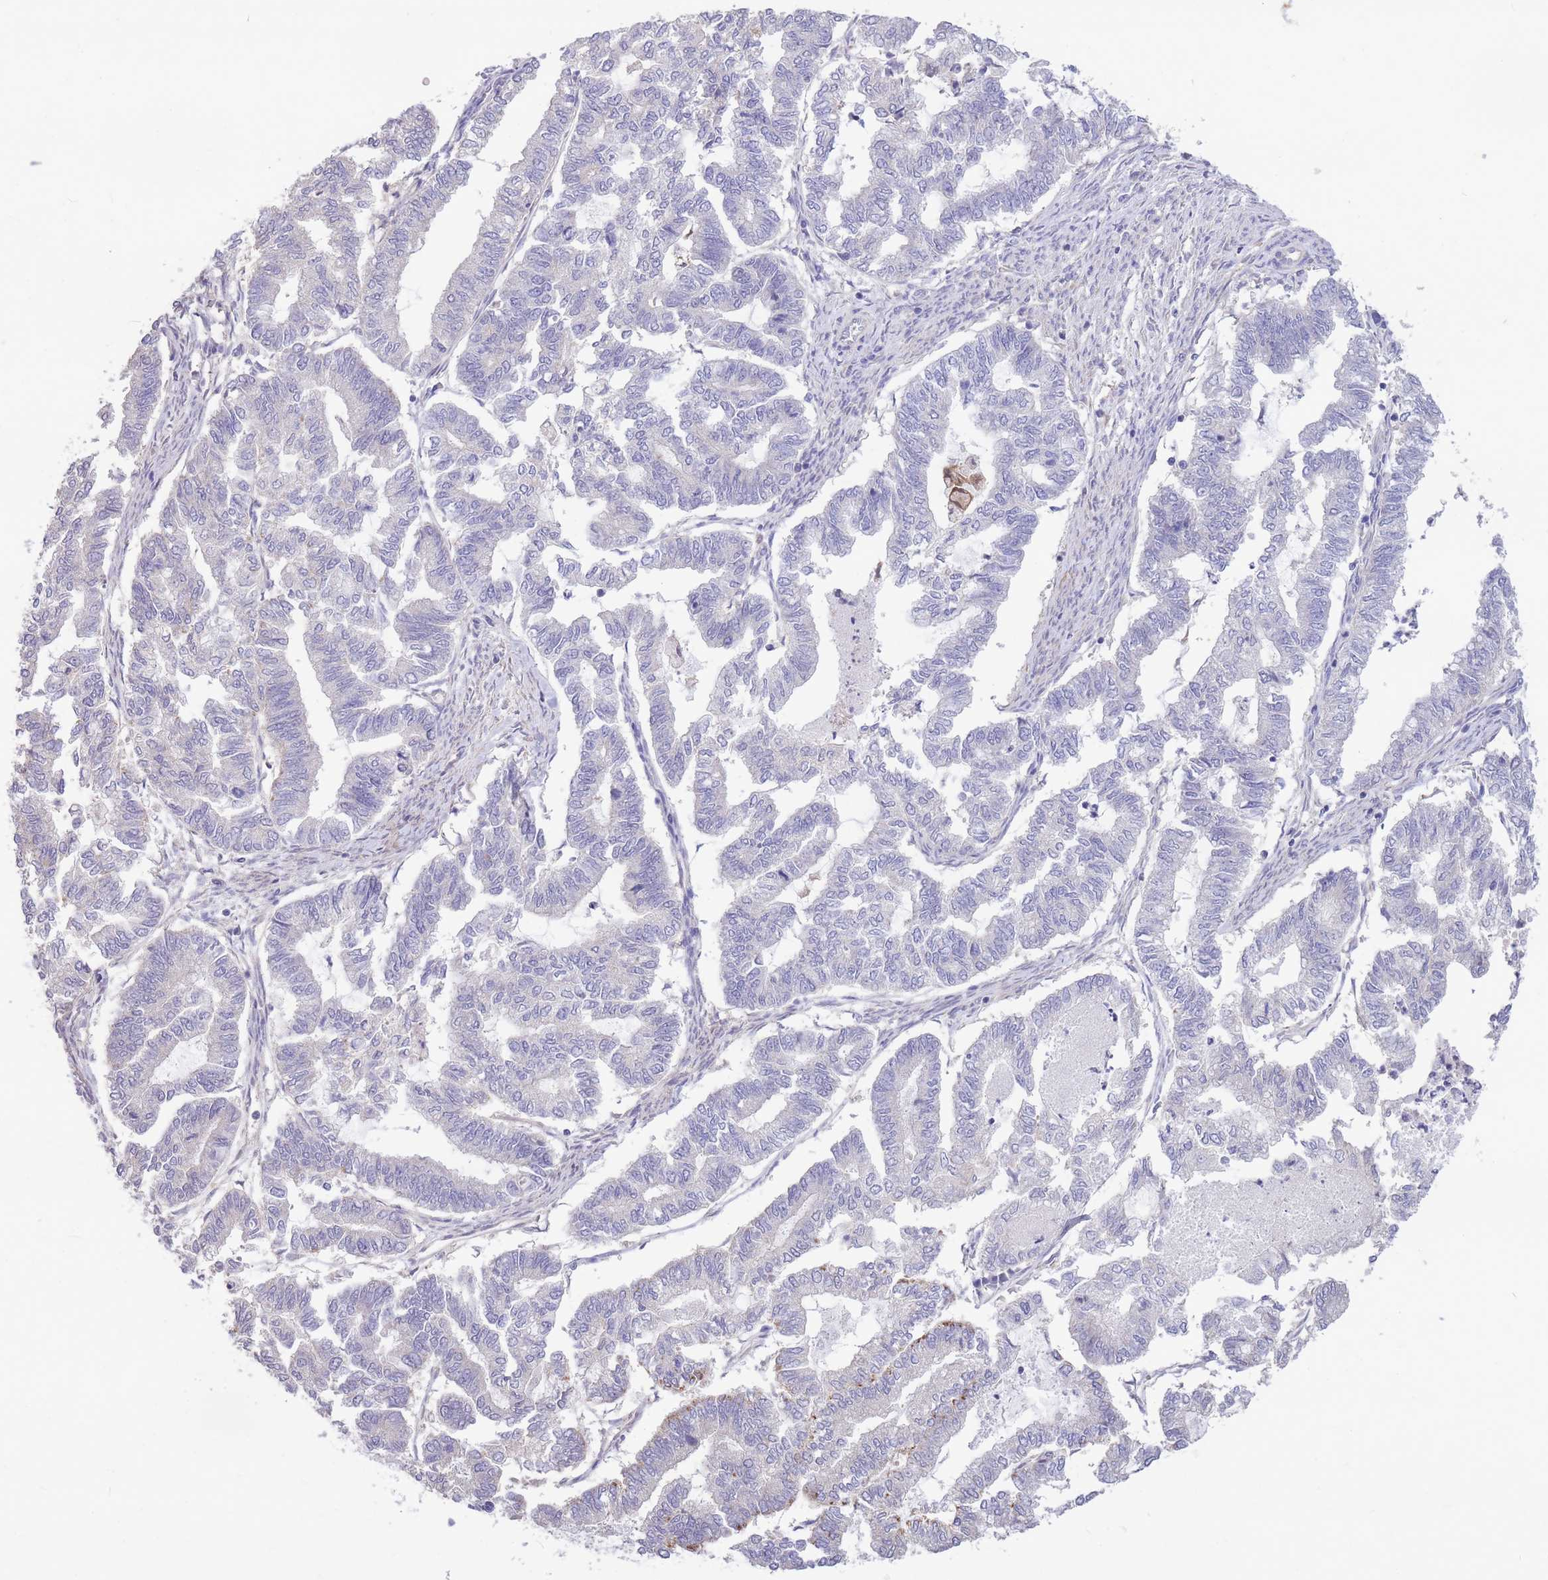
{"staining": {"intensity": "negative", "quantity": "none", "location": "none"}, "tissue": "endometrial cancer", "cell_type": "Tumor cells", "image_type": "cancer", "snomed": [{"axis": "morphology", "description": "Adenocarcinoma, NOS"}, {"axis": "topography", "description": "Endometrium"}], "caption": "Immunohistochemistry (IHC) histopathology image of neoplastic tissue: endometrial cancer (adenocarcinoma) stained with DAB exhibits no significant protein positivity in tumor cells.", "gene": "OR5T1", "patient": {"sex": "female", "age": 79}}